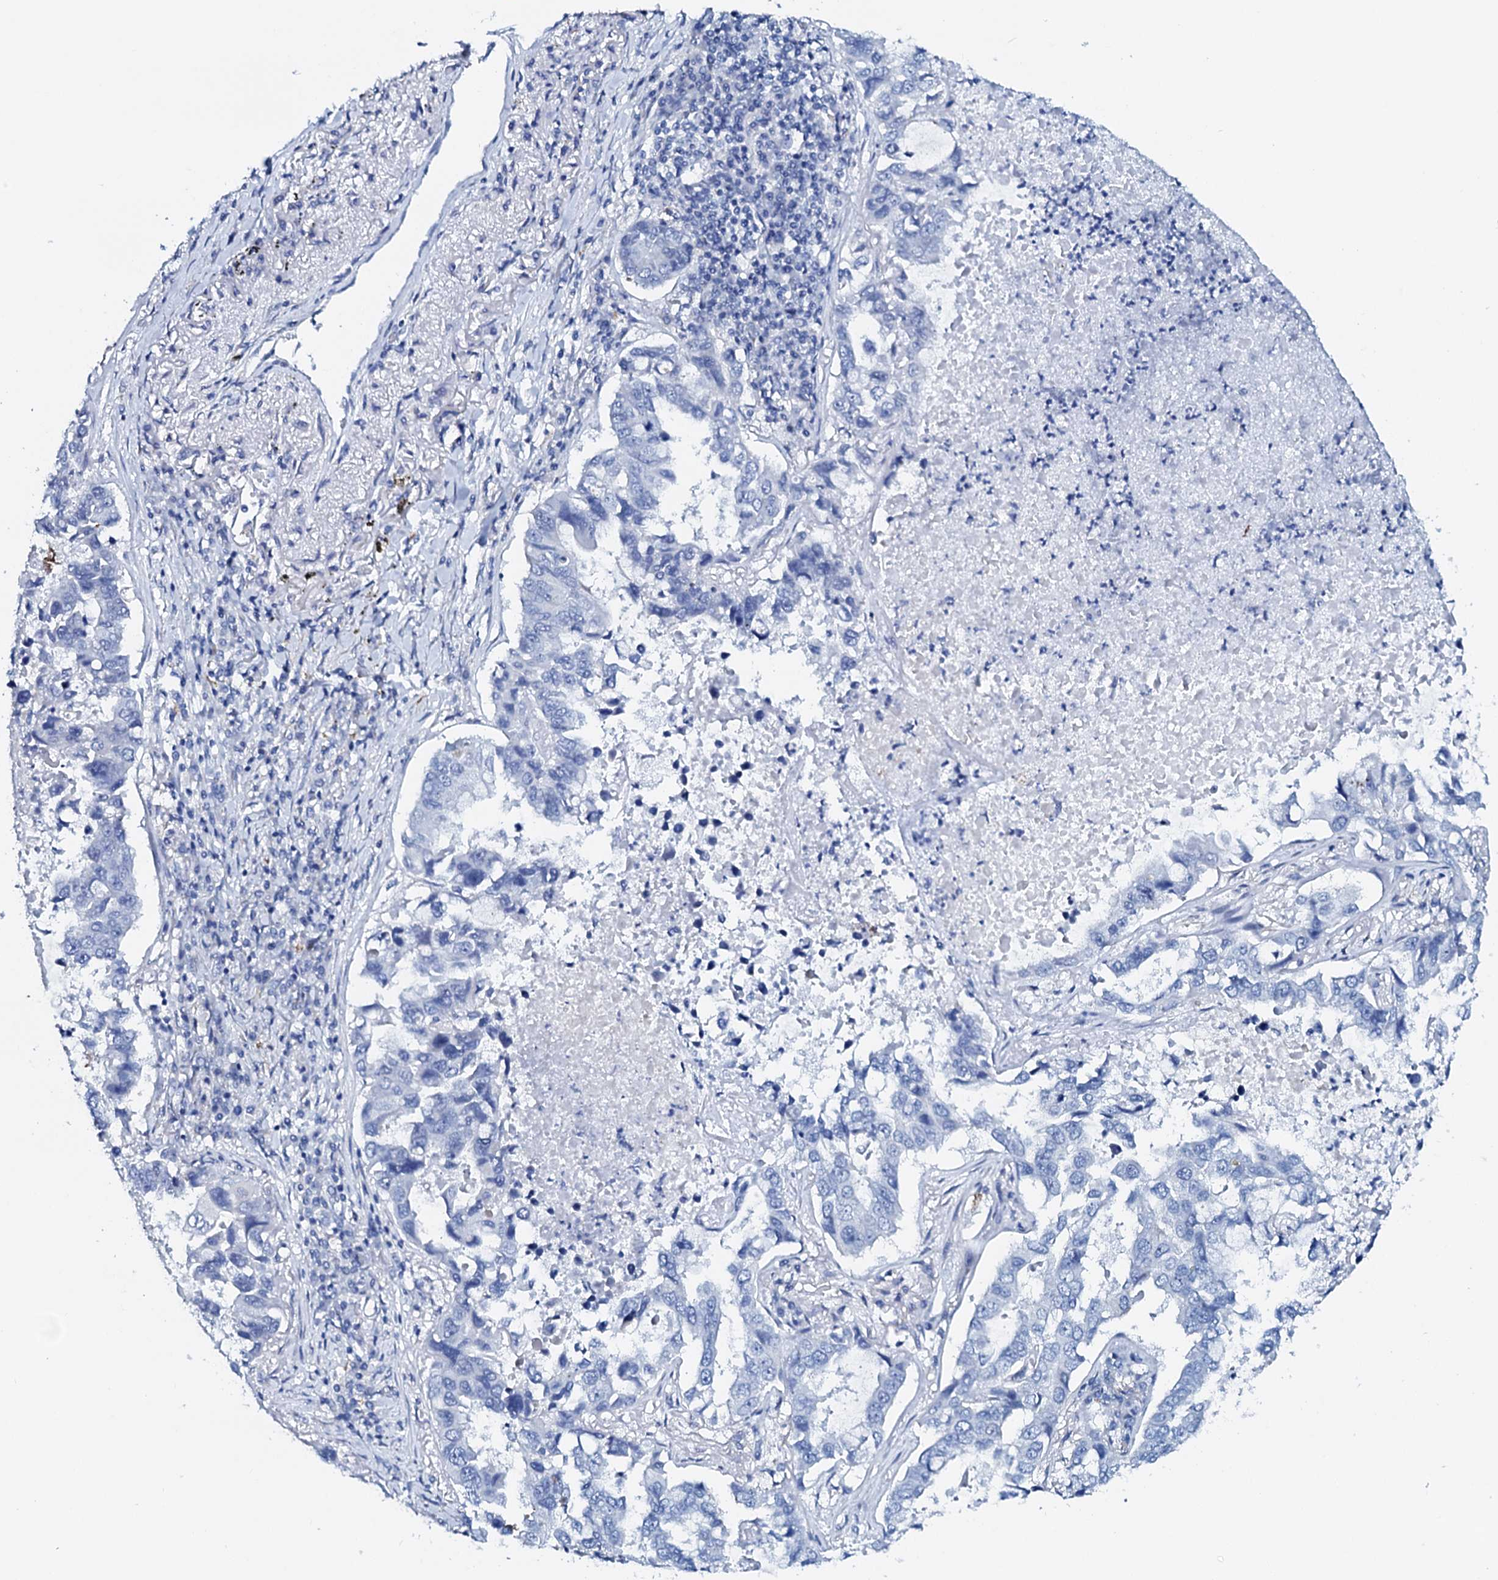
{"staining": {"intensity": "negative", "quantity": "none", "location": "none"}, "tissue": "lung cancer", "cell_type": "Tumor cells", "image_type": "cancer", "snomed": [{"axis": "morphology", "description": "Adenocarcinoma, NOS"}, {"axis": "topography", "description": "Lung"}], "caption": "DAB immunohistochemical staining of lung cancer exhibits no significant expression in tumor cells.", "gene": "AMER2", "patient": {"sex": "male", "age": 64}}